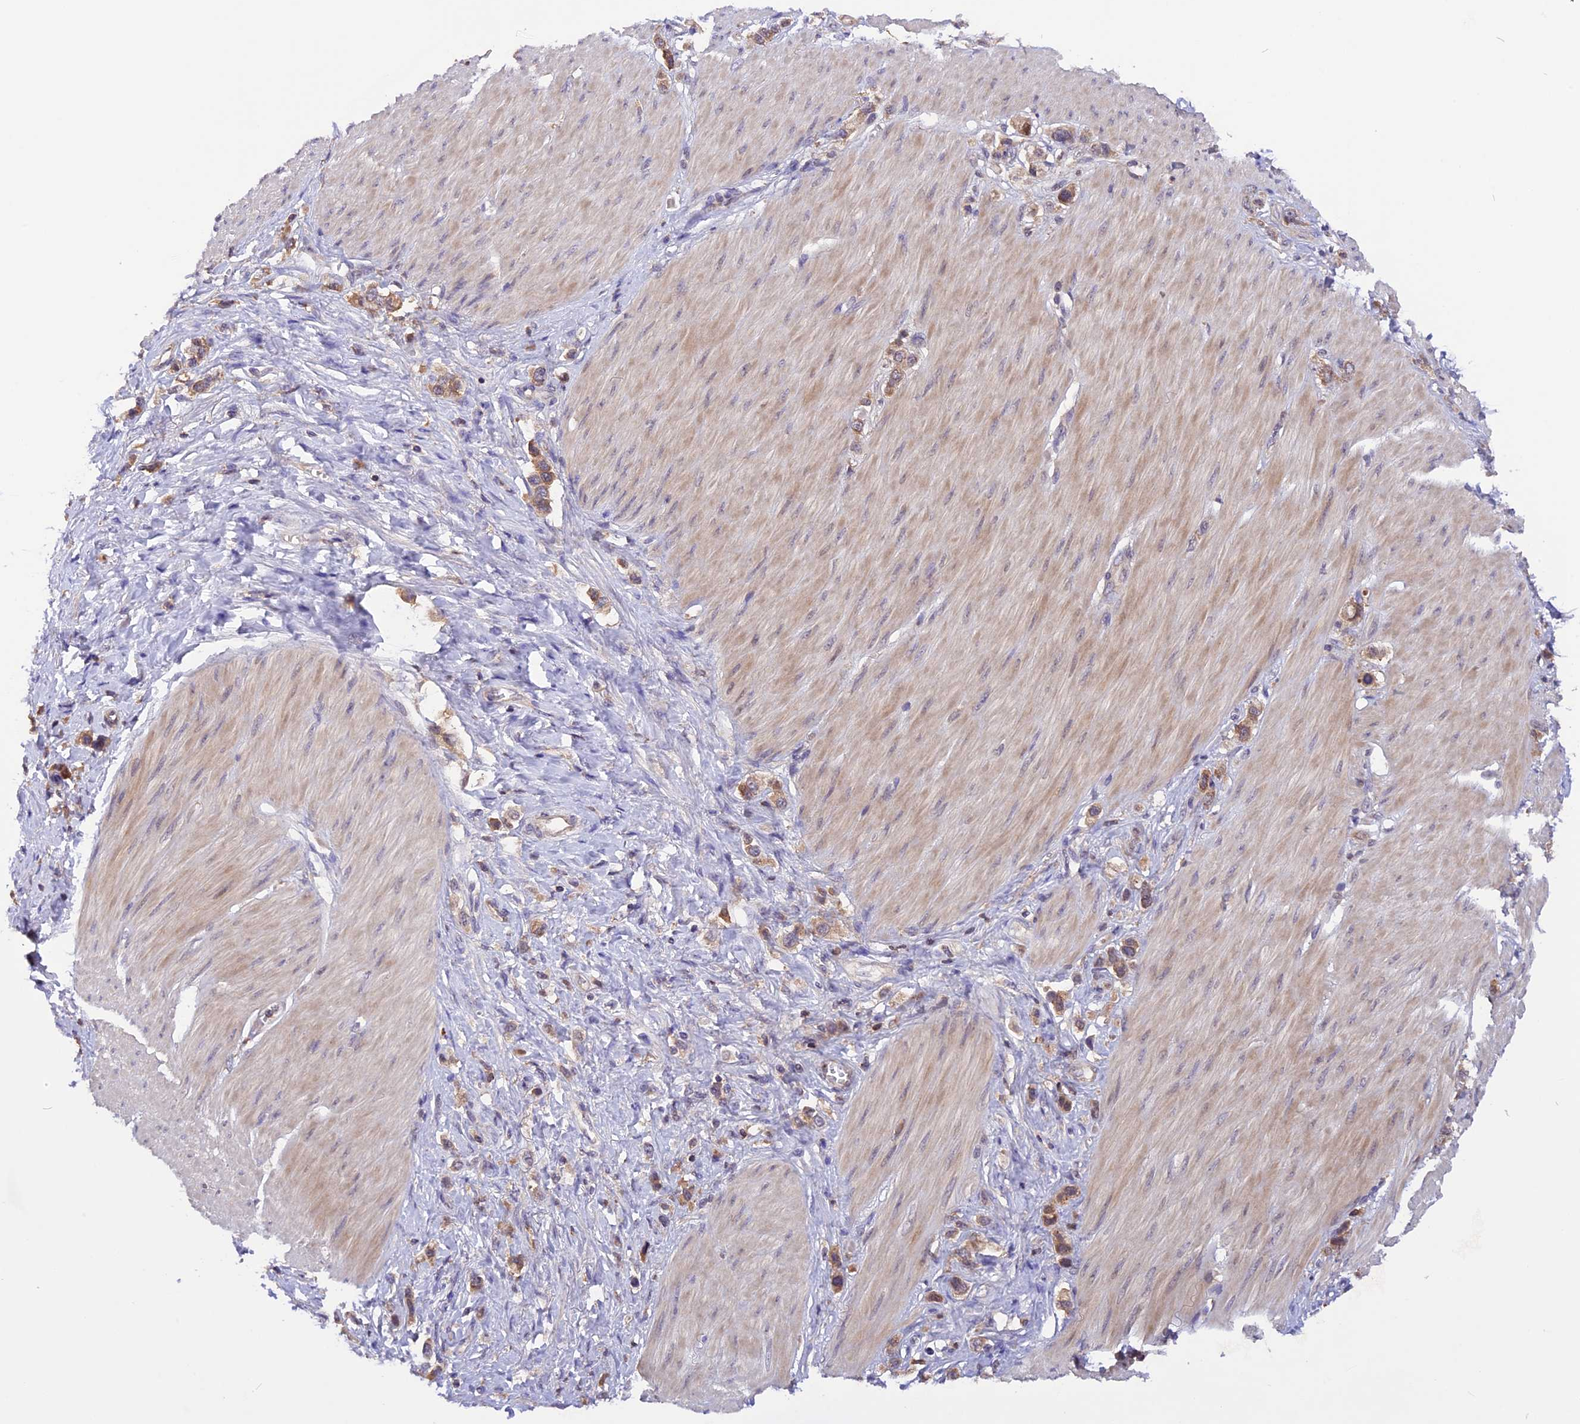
{"staining": {"intensity": "moderate", "quantity": ">75%", "location": "cytoplasmic/membranous"}, "tissue": "stomach cancer", "cell_type": "Tumor cells", "image_type": "cancer", "snomed": [{"axis": "morphology", "description": "Normal tissue, NOS"}, {"axis": "morphology", "description": "Adenocarcinoma, NOS"}, {"axis": "topography", "description": "Stomach, upper"}, {"axis": "topography", "description": "Stomach"}], "caption": "The photomicrograph shows immunohistochemical staining of stomach cancer (adenocarcinoma). There is moderate cytoplasmic/membranous positivity is present in approximately >75% of tumor cells.", "gene": "MARK4", "patient": {"sex": "female", "age": 65}}